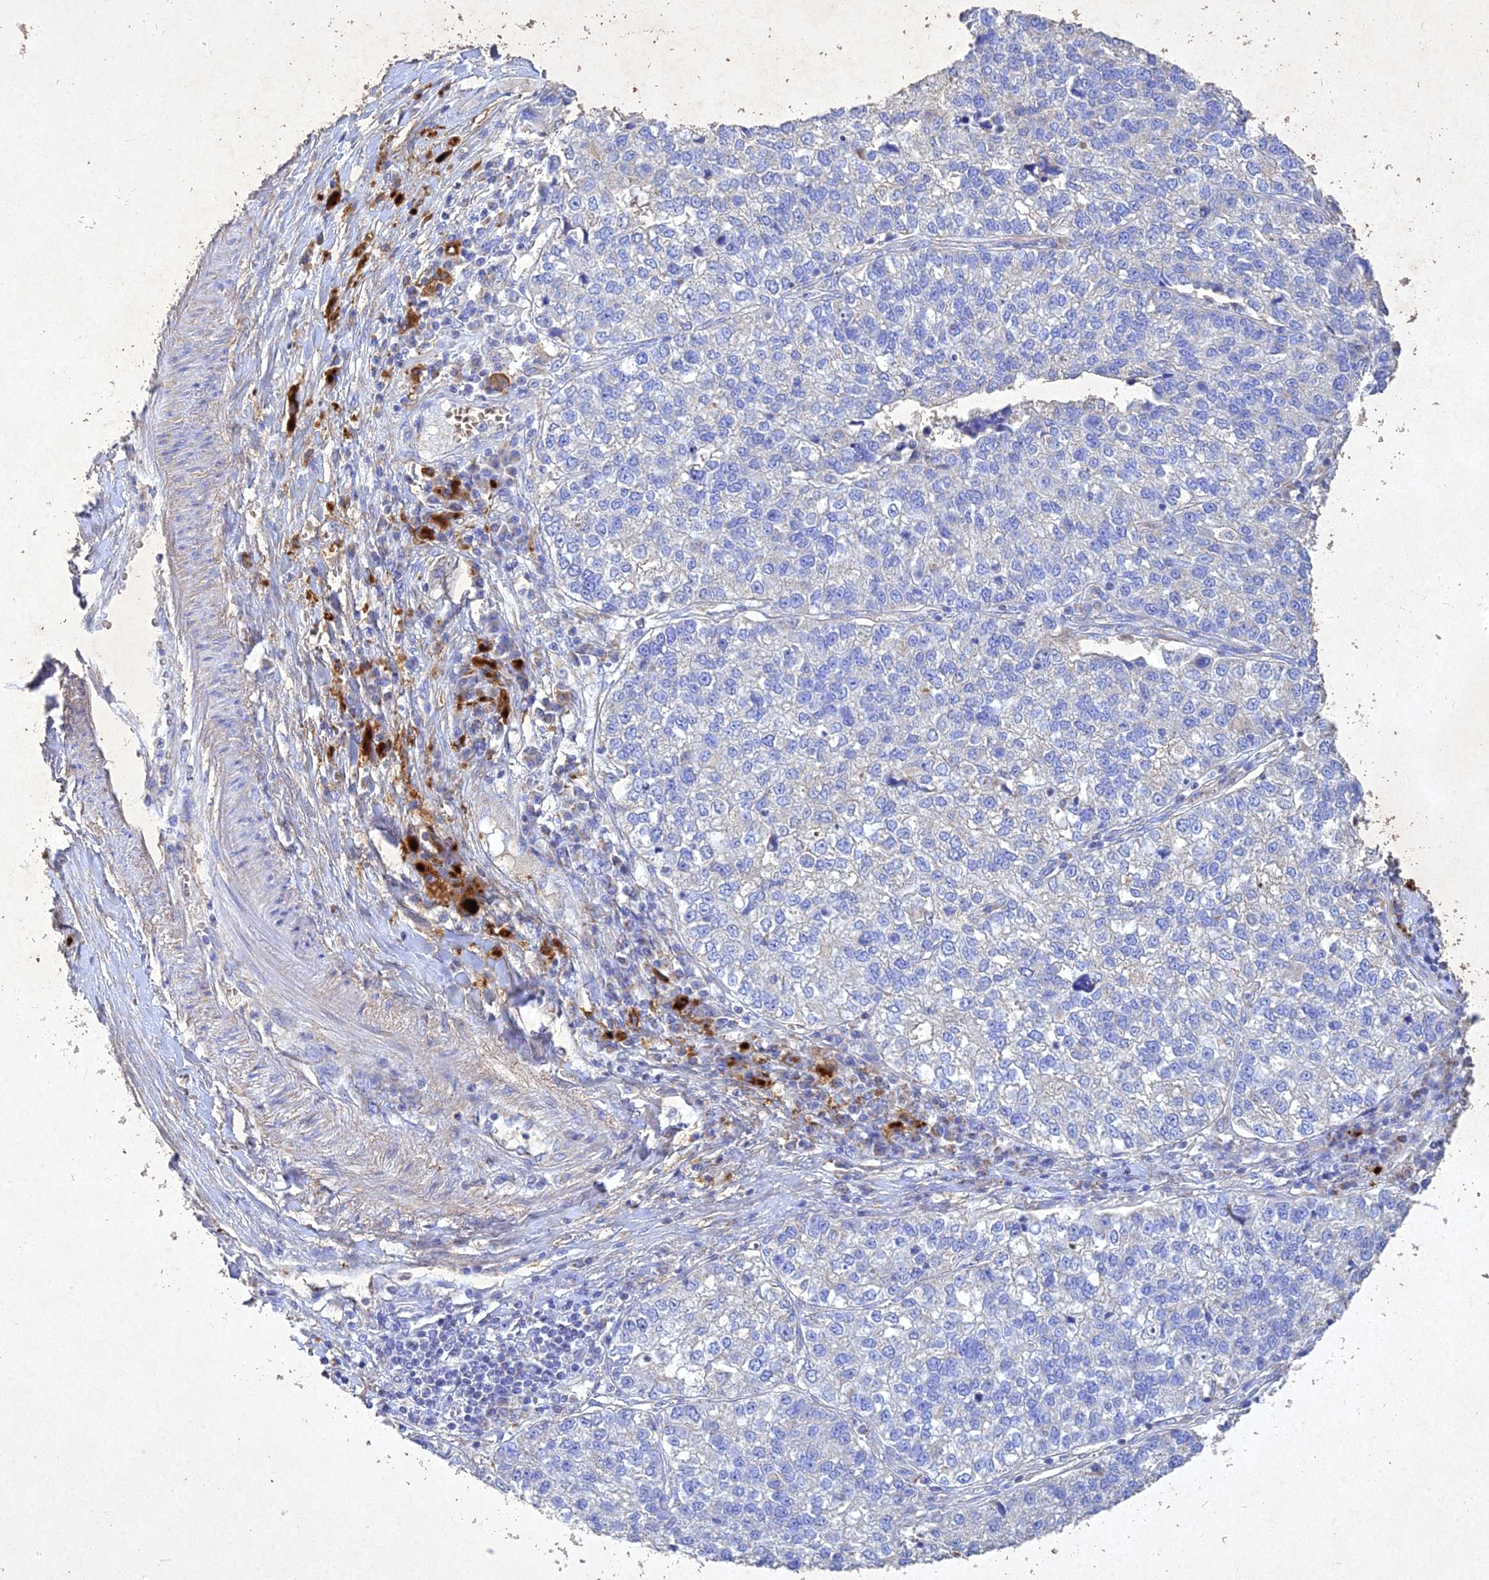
{"staining": {"intensity": "negative", "quantity": "none", "location": "none"}, "tissue": "lung cancer", "cell_type": "Tumor cells", "image_type": "cancer", "snomed": [{"axis": "morphology", "description": "Adenocarcinoma, NOS"}, {"axis": "topography", "description": "Lung"}], "caption": "A high-resolution histopathology image shows immunohistochemistry staining of lung cancer (adenocarcinoma), which displays no significant expression in tumor cells.", "gene": "NDUFV1", "patient": {"sex": "male", "age": 49}}